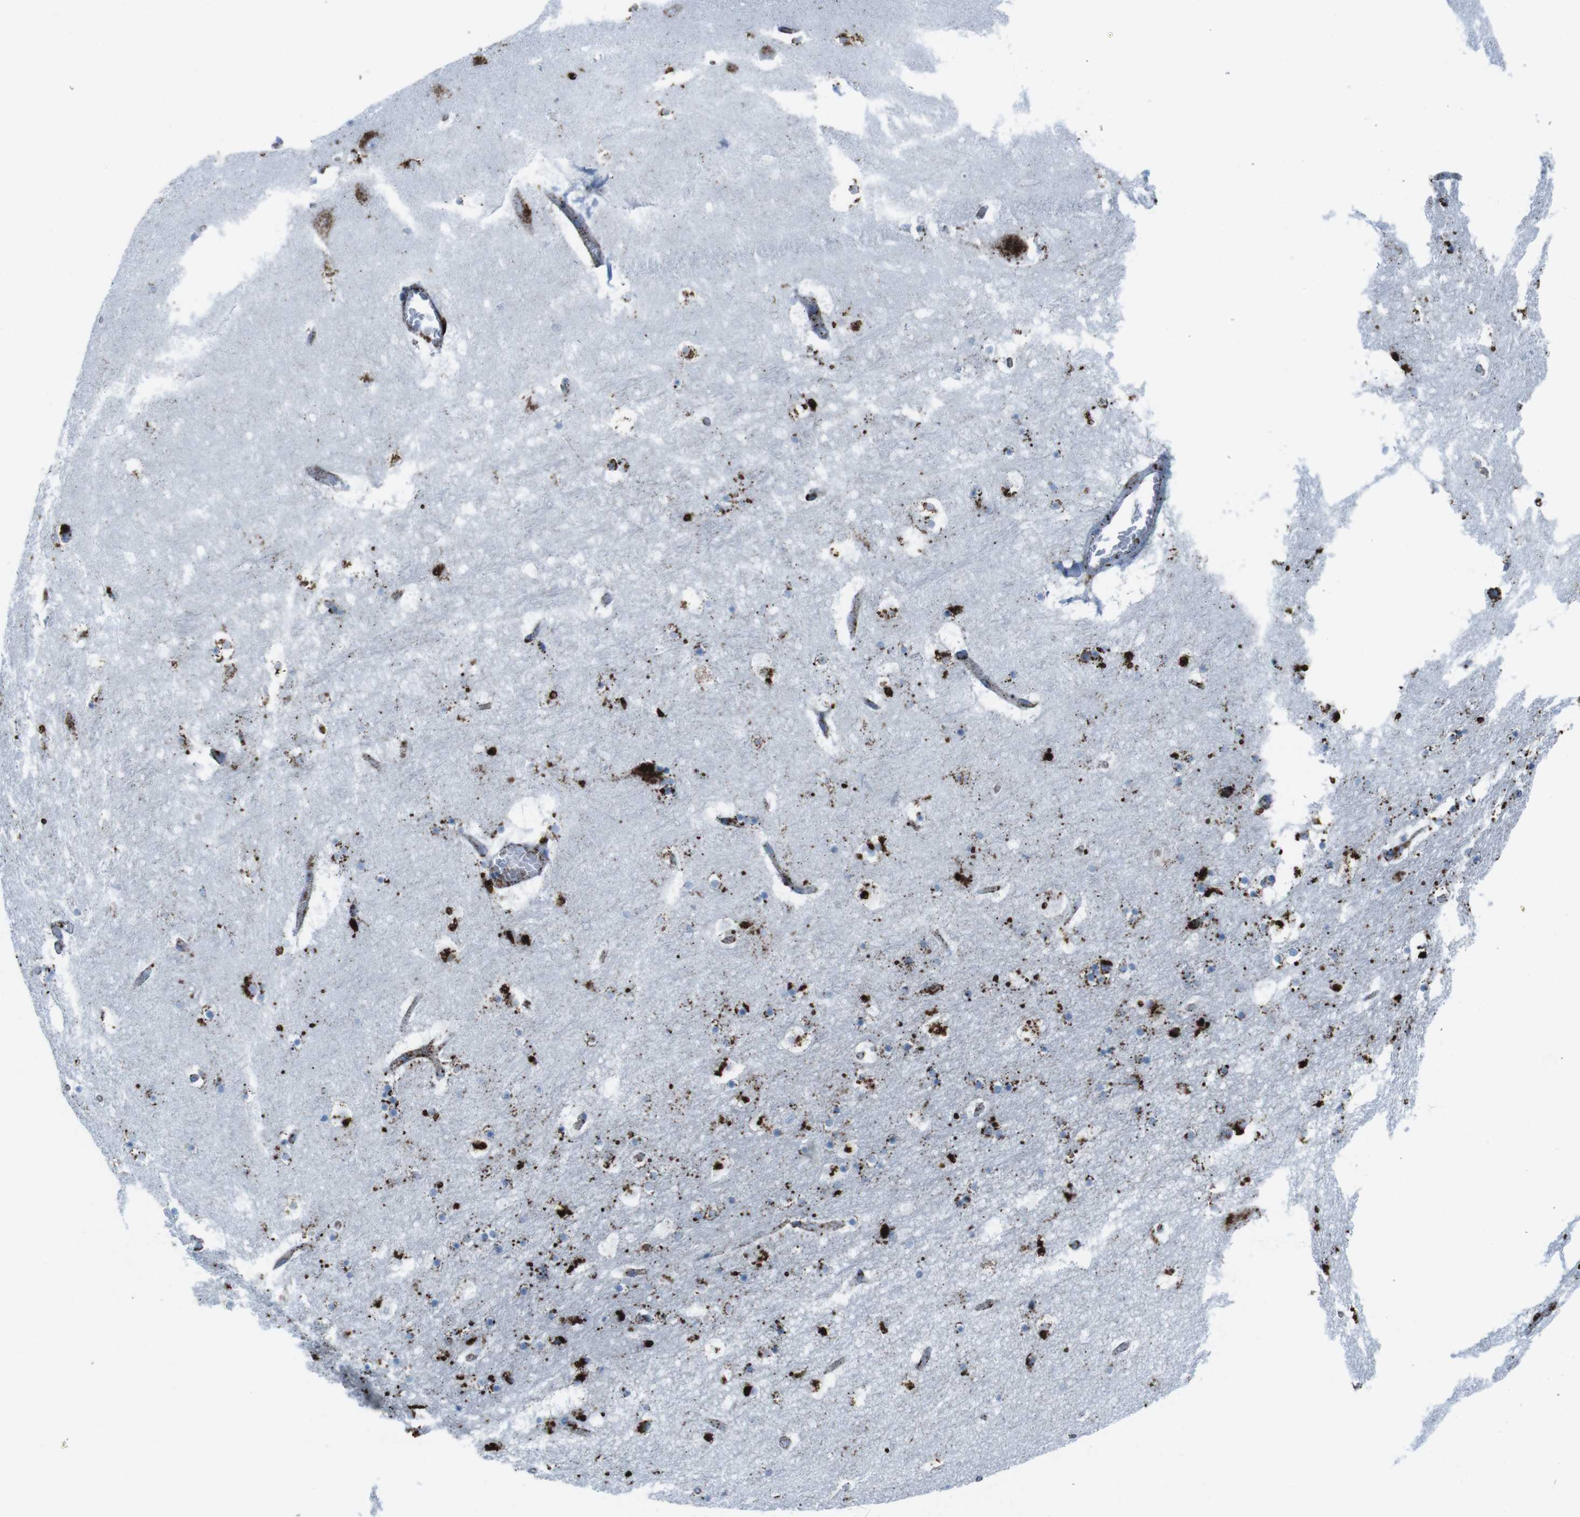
{"staining": {"intensity": "strong", "quantity": "25%-75%", "location": "cytoplasmic/membranous"}, "tissue": "hippocampus", "cell_type": "Glial cells", "image_type": "normal", "snomed": [{"axis": "morphology", "description": "Normal tissue, NOS"}, {"axis": "topography", "description": "Hippocampus"}], "caption": "A micrograph of human hippocampus stained for a protein exhibits strong cytoplasmic/membranous brown staining in glial cells.", "gene": "SCARB2", "patient": {"sex": "male", "age": 45}}